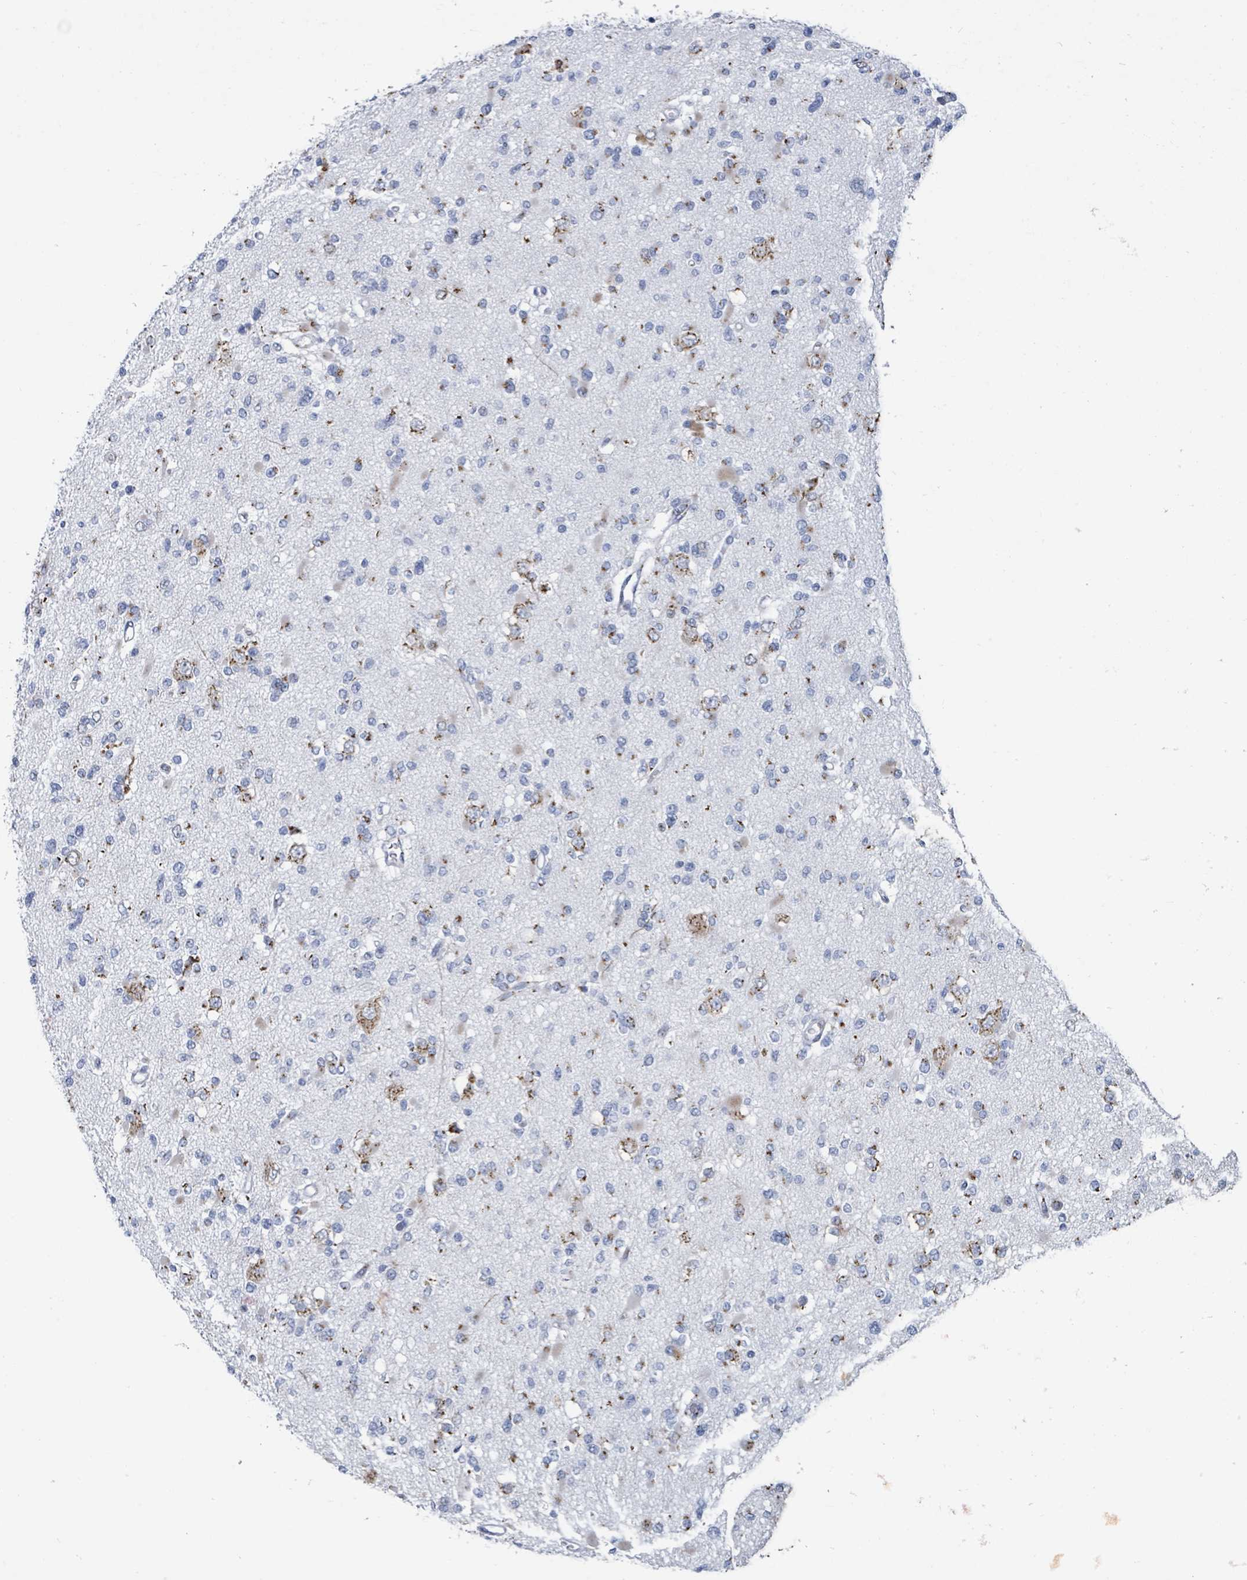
{"staining": {"intensity": "moderate", "quantity": "25%-75%", "location": "cytoplasmic/membranous"}, "tissue": "glioma", "cell_type": "Tumor cells", "image_type": "cancer", "snomed": [{"axis": "morphology", "description": "Glioma, malignant, Low grade"}, {"axis": "topography", "description": "Brain"}], "caption": "The immunohistochemical stain labels moderate cytoplasmic/membranous staining in tumor cells of glioma tissue. Ihc stains the protein in brown and the nuclei are stained blue.", "gene": "DCAF5", "patient": {"sex": "female", "age": 22}}